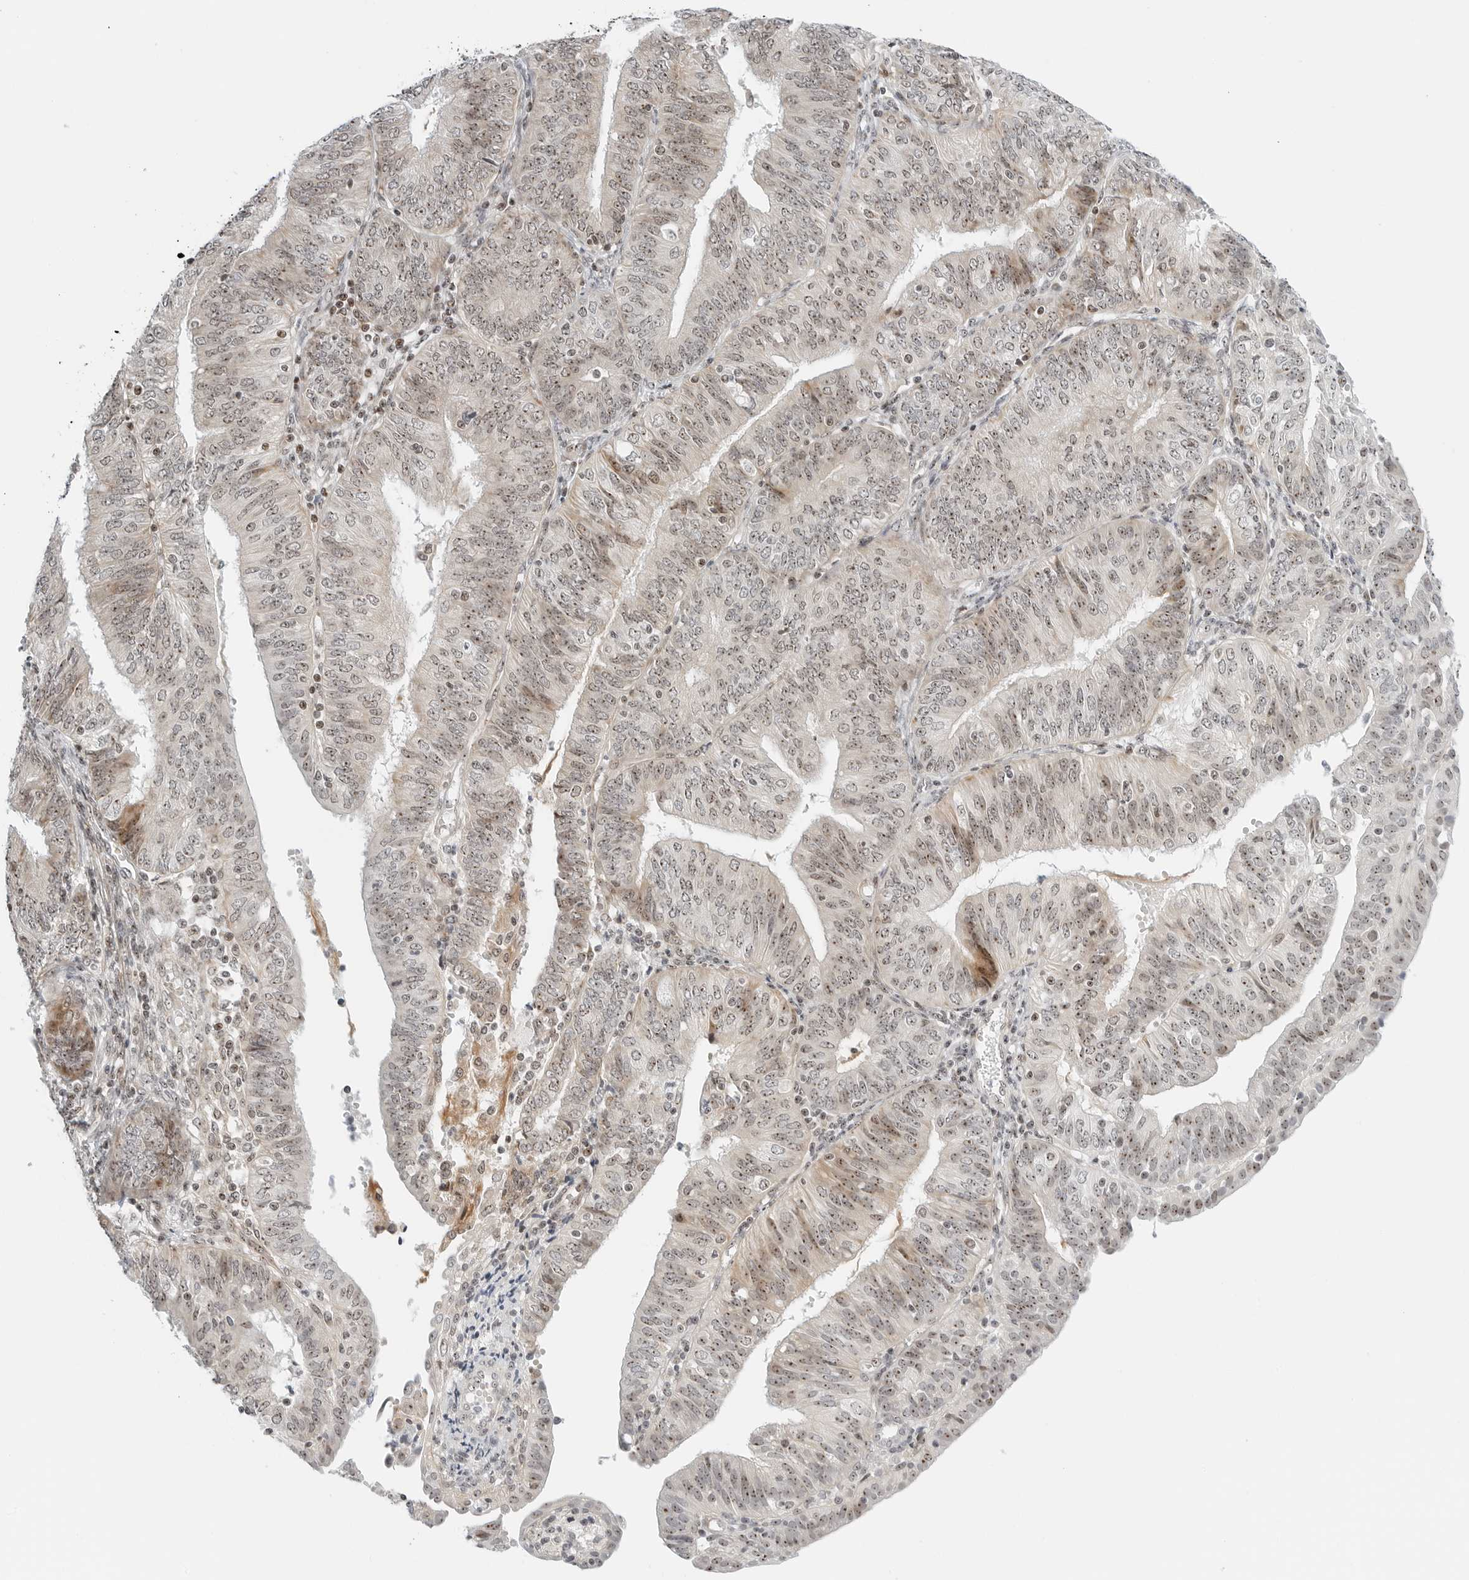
{"staining": {"intensity": "weak", "quantity": ">75%", "location": "cytoplasmic/membranous,nuclear"}, "tissue": "endometrial cancer", "cell_type": "Tumor cells", "image_type": "cancer", "snomed": [{"axis": "morphology", "description": "Adenocarcinoma, NOS"}, {"axis": "topography", "description": "Endometrium"}], "caption": "High-magnification brightfield microscopy of endometrial cancer (adenocarcinoma) stained with DAB (brown) and counterstained with hematoxylin (blue). tumor cells exhibit weak cytoplasmic/membranous and nuclear expression is appreciated in about>75% of cells.", "gene": "RIMKLA", "patient": {"sex": "female", "age": 58}}